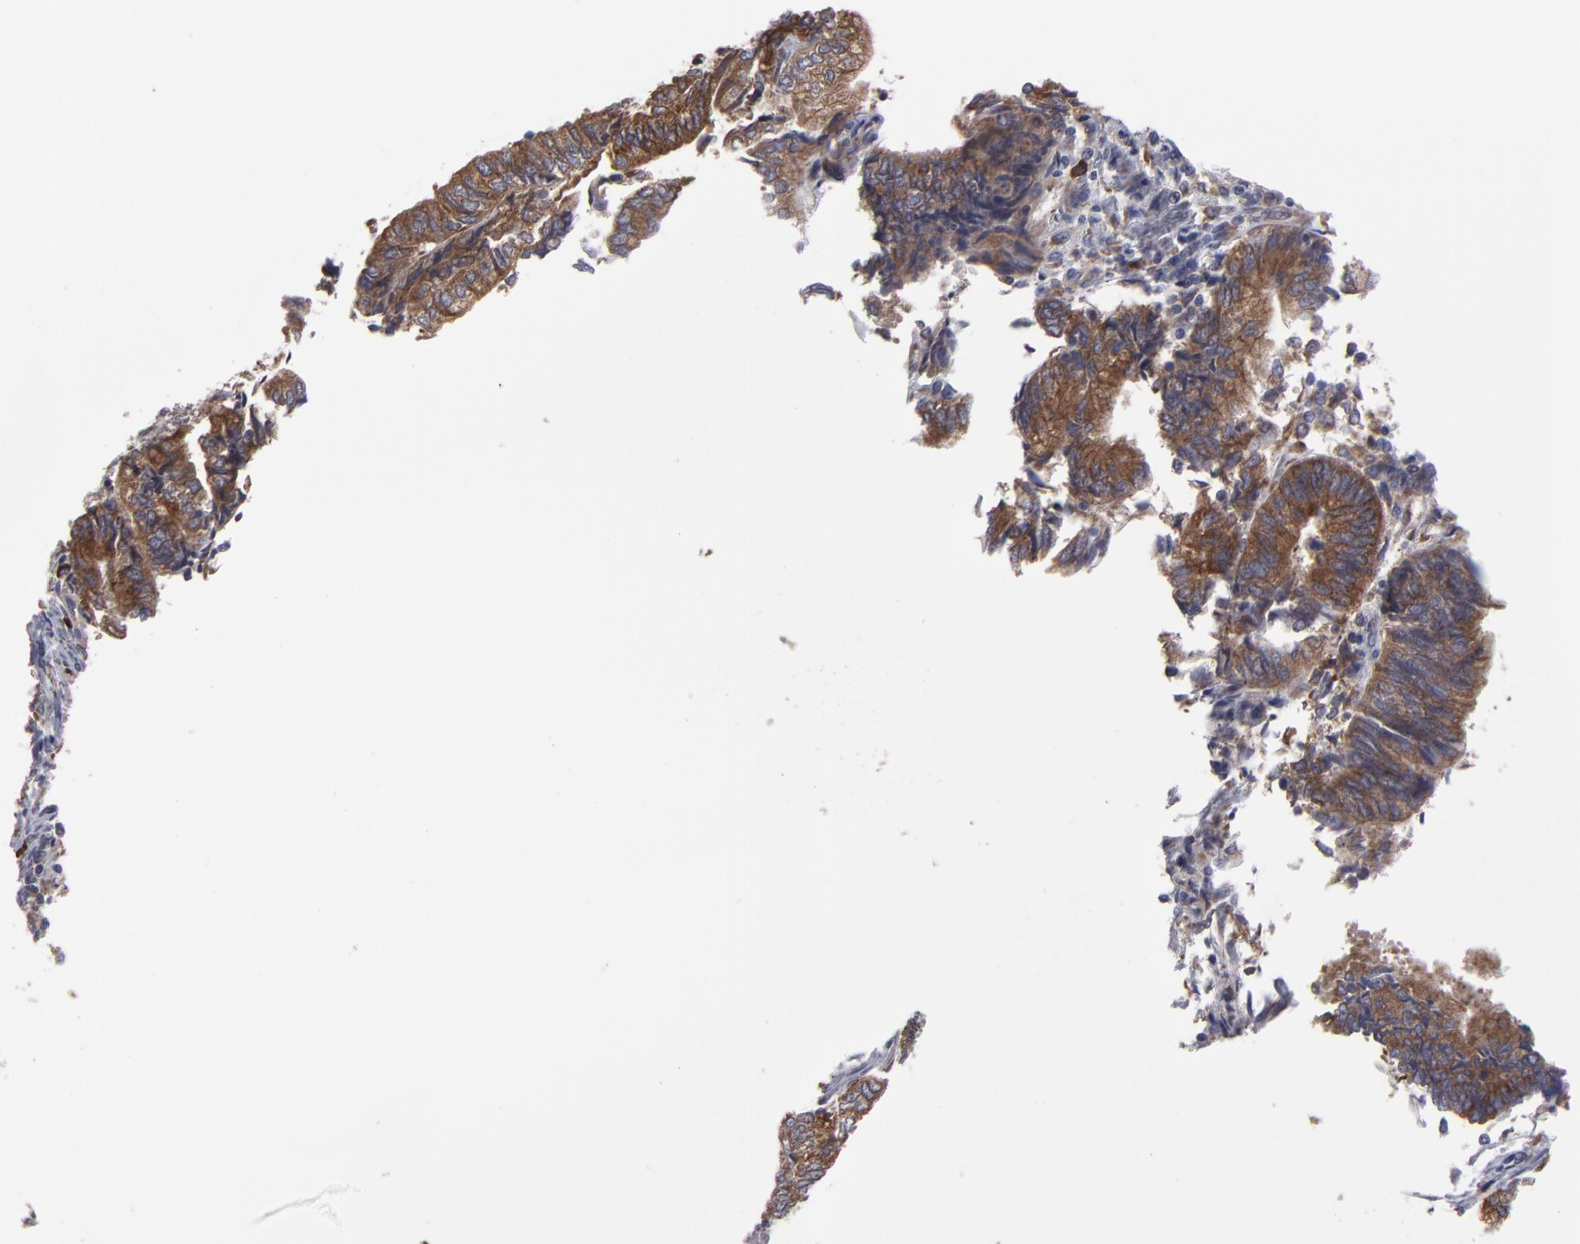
{"staining": {"intensity": "moderate", "quantity": ">75%", "location": "cytoplasmic/membranous"}, "tissue": "endometrial cancer", "cell_type": "Tumor cells", "image_type": "cancer", "snomed": [{"axis": "morphology", "description": "Adenocarcinoma, NOS"}, {"axis": "topography", "description": "Uterus"}, {"axis": "topography", "description": "Endometrium"}], "caption": "Protein expression analysis of endometrial adenocarcinoma displays moderate cytoplasmic/membranous staining in about >75% of tumor cells.", "gene": "SND1", "patient": {"sex": "female", "age": 70}}